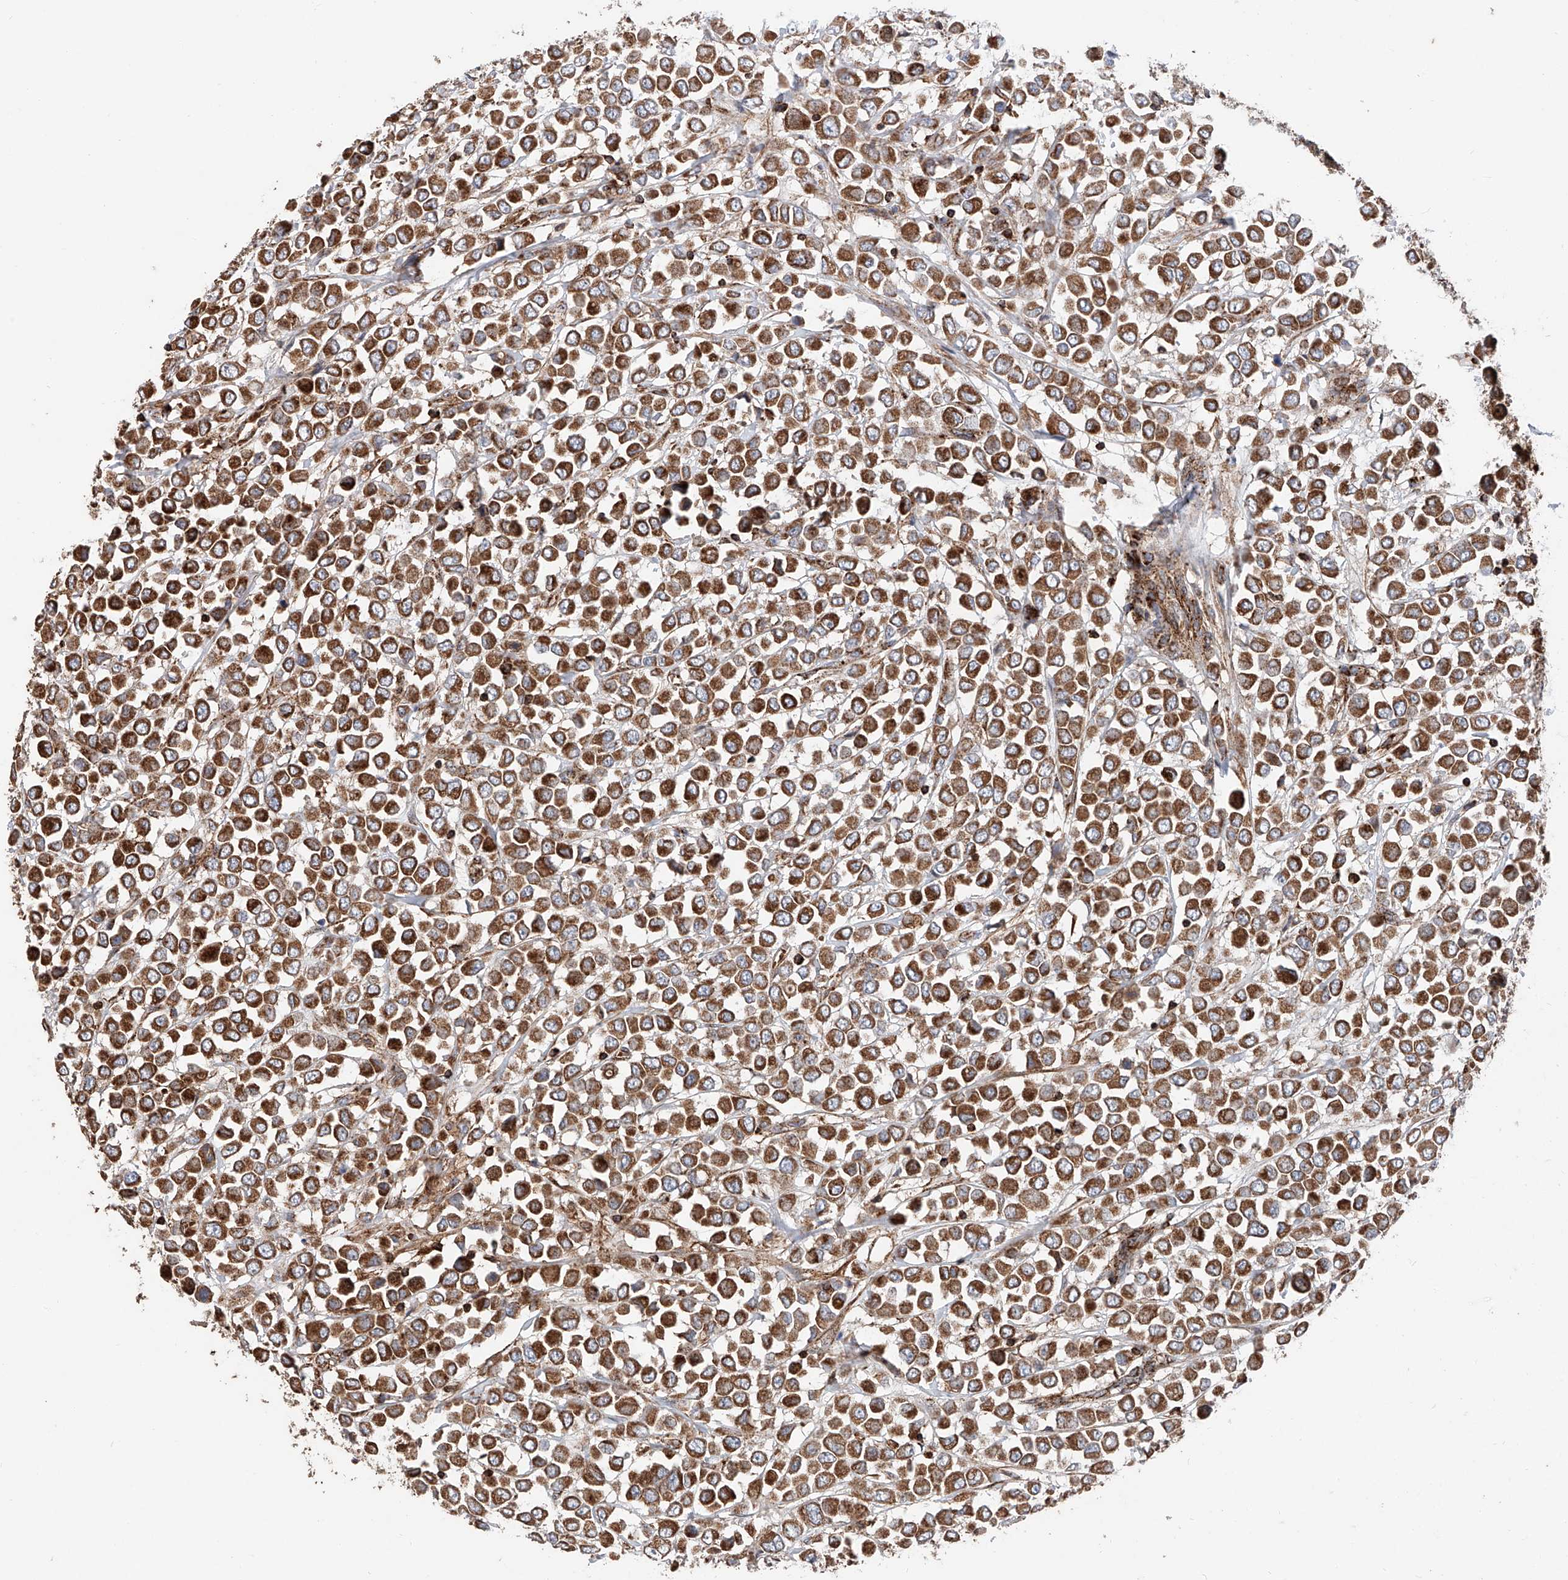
{"staining": {"intensity": "strong", "quantity": ">75%", "location": "cytoplasmic/membranous"}, "tissue": "breast cancer", "cell_type": "Tumor cells", "image_type": "cancer", "snomed": [{"axis": "morphology", "description": "Duct carcinoma"}, {"axis": "topography", "description": "Breast"}], "caption": "Breast cancer (infiltrating ductal carcinoma) stained with a brown dye demonstrates strong cytoplasmic/membranous positive positivity in about >75% of tumor cells.", "gene": "PISD", "patient": {"sex": "female", "age": 61}}